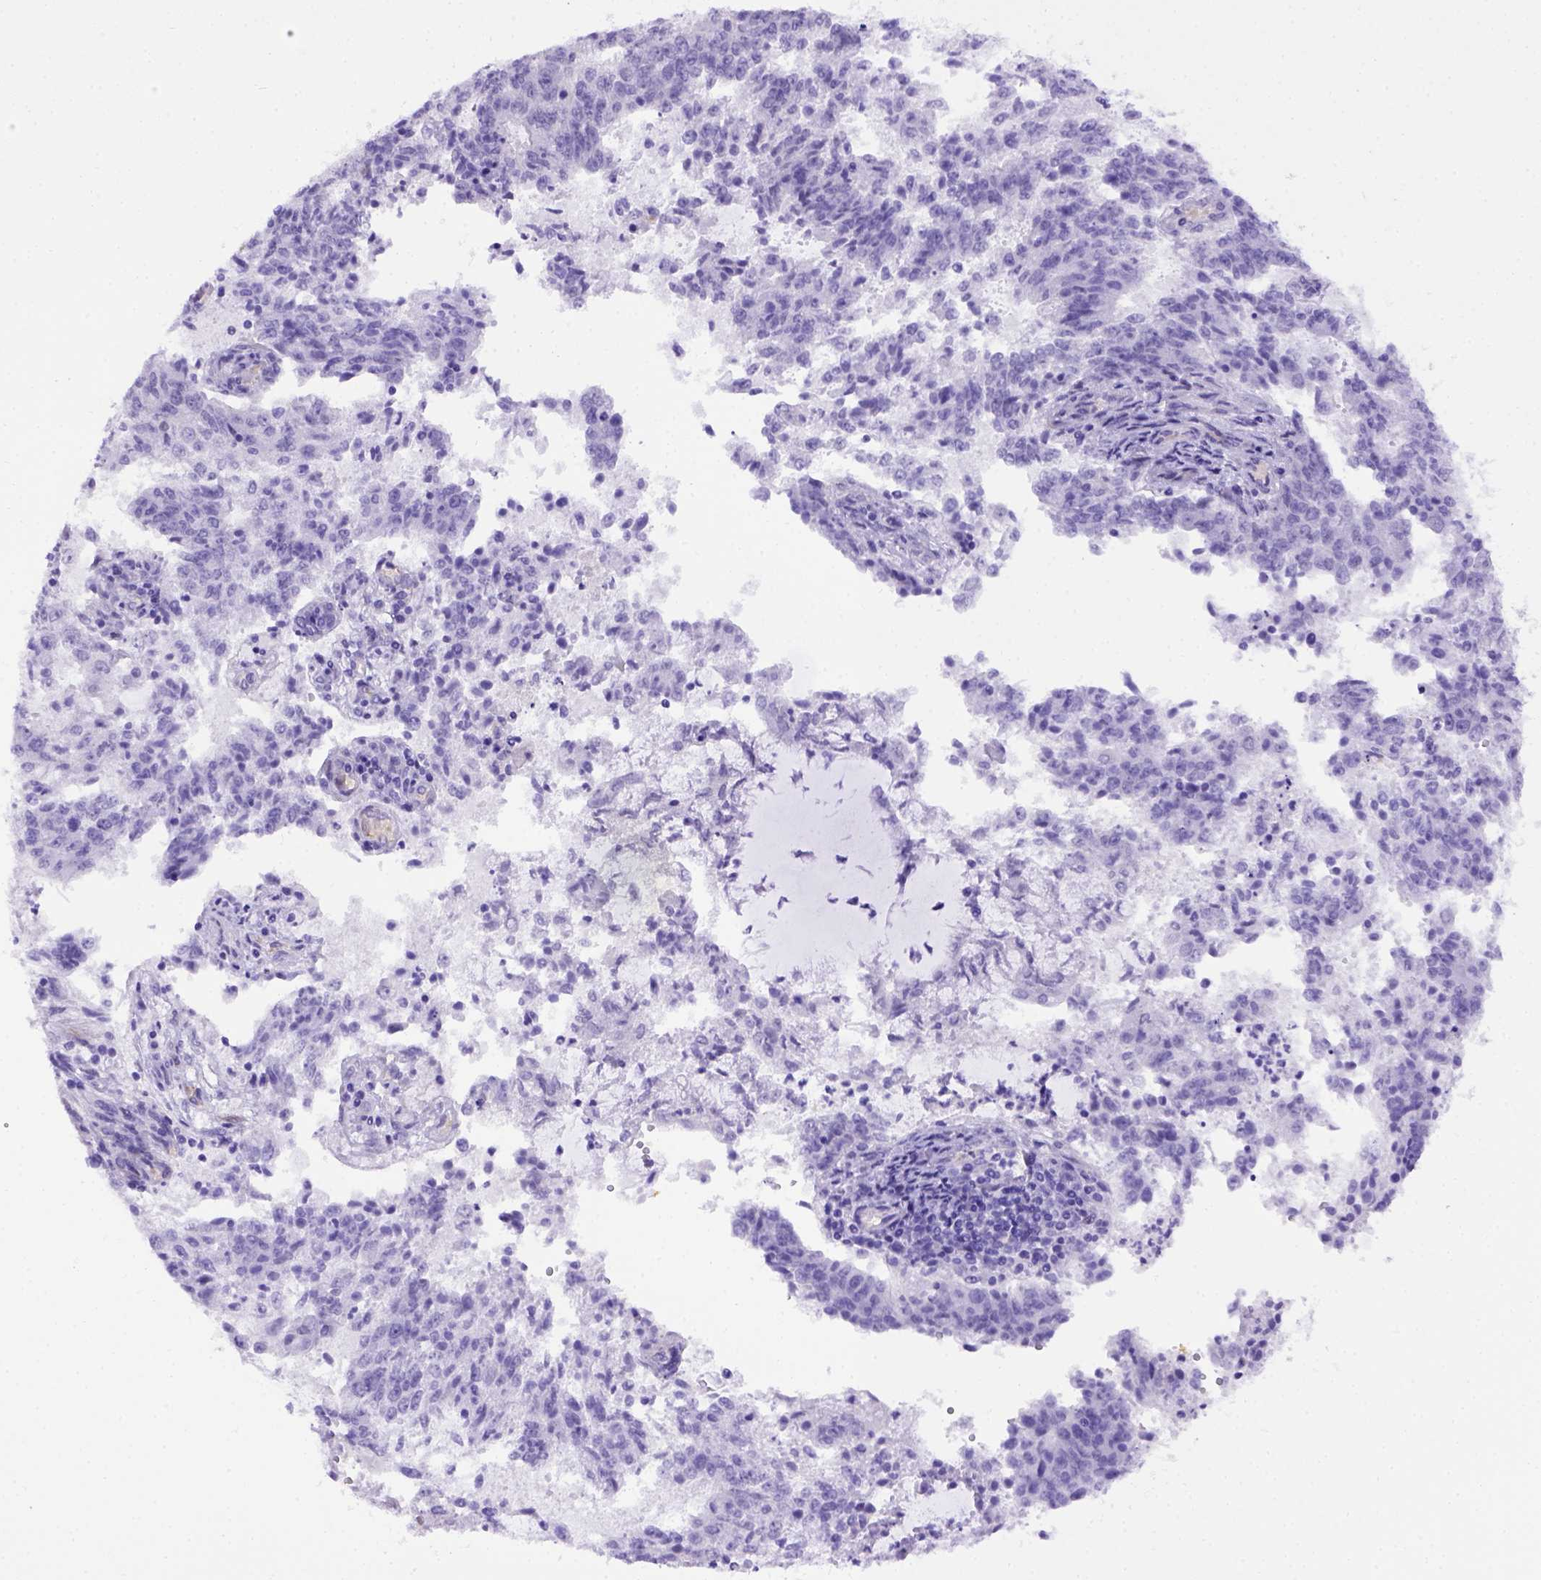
{"staining": {"intensity": "negative", "quantity": "none", "location": "none"}, "tissue": "endometrial cancer", "cell_type": "Tumor cells", "image_type": "cancer", "snomed": [{"axis": "morphology", "description": "Adenocarcinoma, NOS"}, {"axis": "topography", "description": "Endometrium"}], "caption": "The image demonstrates no staining of tumor cells in endometrial cancer (adenocarcinoma).", "gene": "ADAM12", "patient": {"sex": "female", "age": 82}}